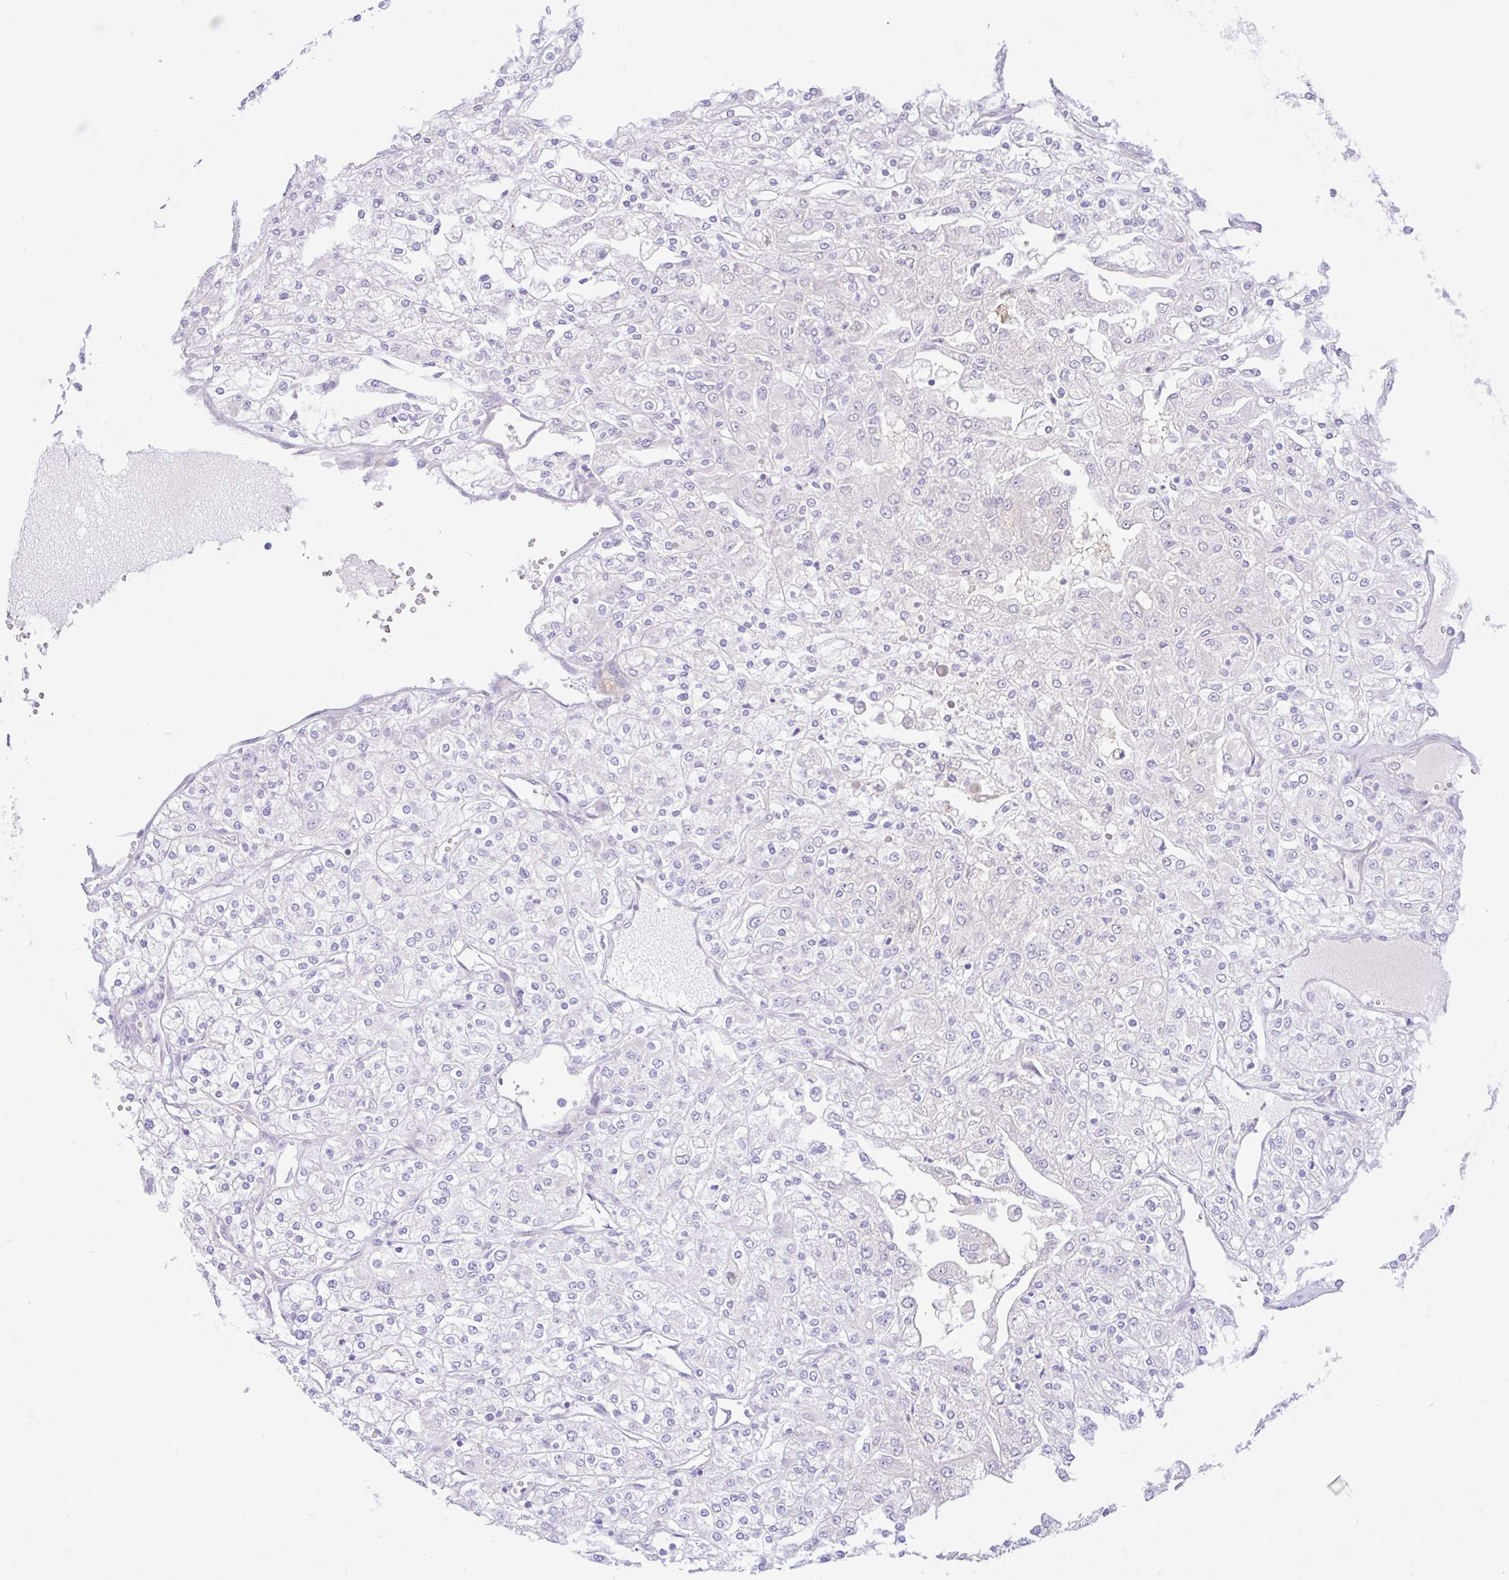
{"staining": {"intensity": "negative", "quantity": "none", "location": "none"}, "tissue": "renal cancer", "cell_type": "Tumor cells", "image_type": "cancer", "snomed": [{"axis": "morphology", "description": "Adenocarcinoma, NOS"}, {"axis": "topography", "description": "Kidney"}], "caption": "An immunohistochemistry photomicrograph of renal cancer (adenocarcinoma) is shown. There is no staining in tumor cells of renal cancer (adenocarcinoma).", "gene": "ZNF101", "patient": {"sex": "male", "age": 80}}